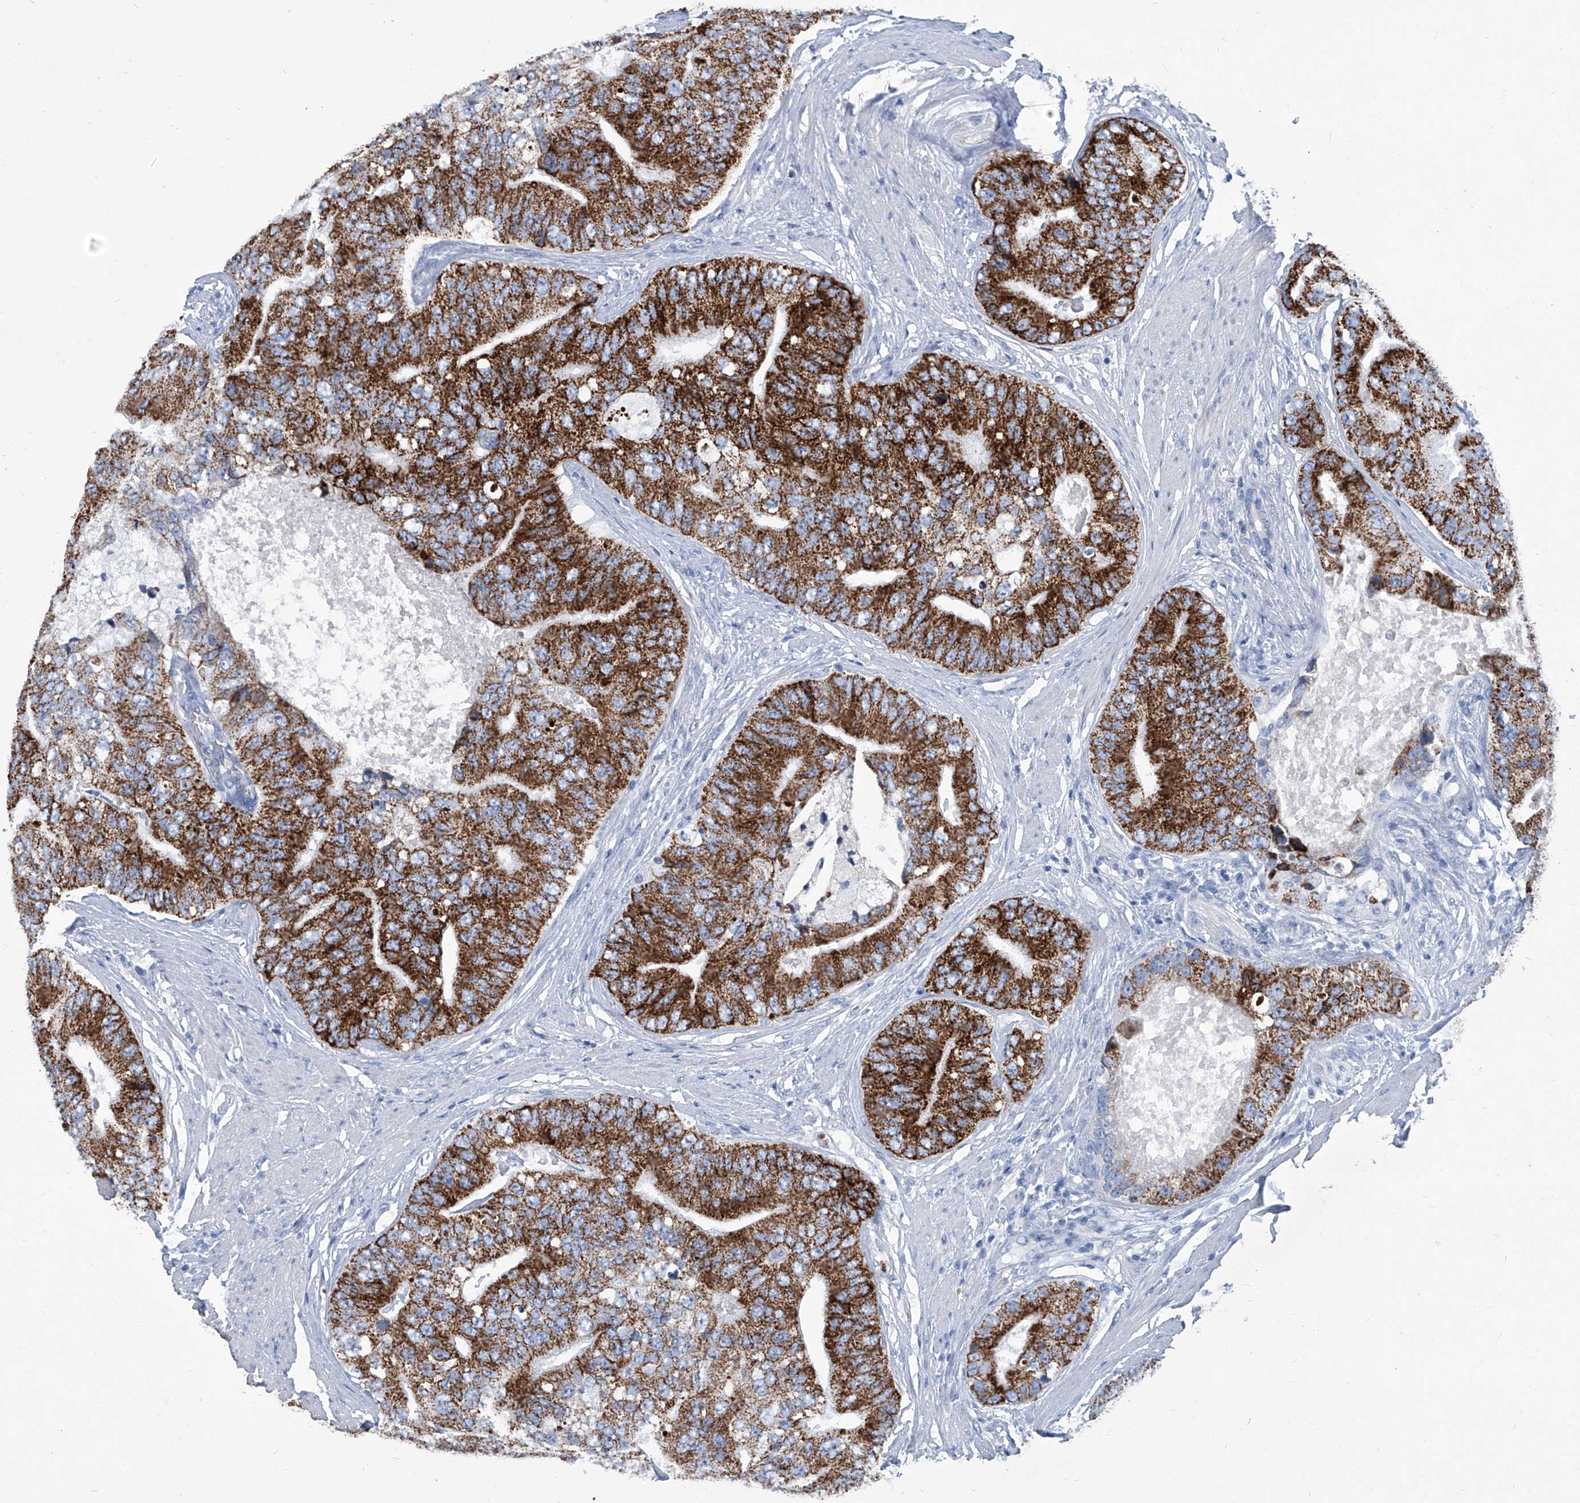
{"staining": {"intensity": "strong", "quantity": ">75%", "location": "cytoplasmic/membranous"}, "tissue": "prostate cancer", "cell_type": "Tumor cells", "image_type": "cancer", "snomed": [{"axis": "morphology", "description": "Adenocarcinoma, High grade"}, {"axis": "topography", "description": "Prostate"}], "caption": "Strong cytoplasmic/membranous protein expression is appreciated in about >75% of tumor cells in prostate adenocarcinoma (high-grade).", "gene": "MTARC1", "patient": {"sex": "male", "age": 70}}